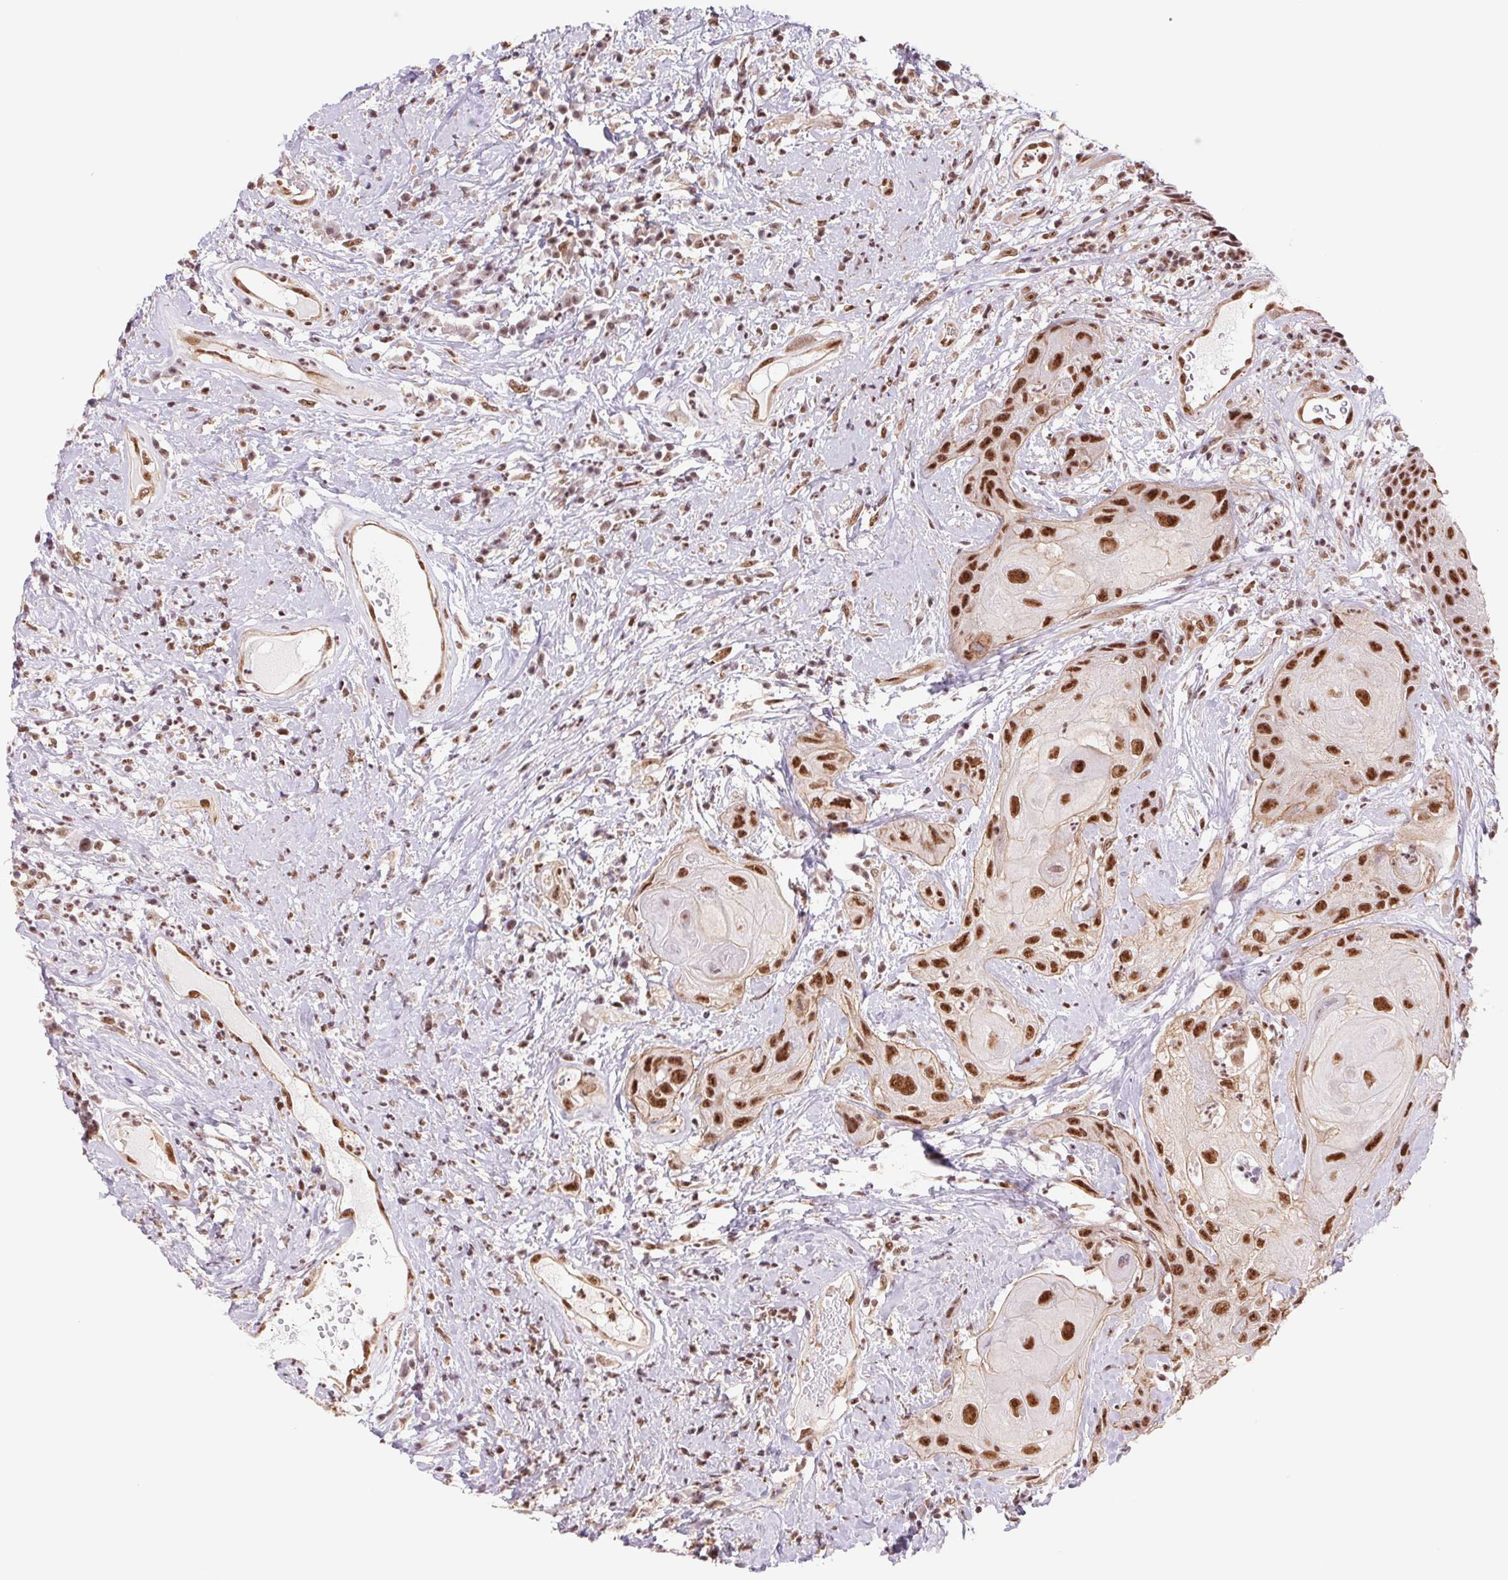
{"staining": {"intensity": "strong", "quantity": ">75%", "location": "nuclear"}, "tissue": "head and neck cancer", "cell_type": "Tumor cells", "image_type": "cancer", "snomed": [{"axis": "morphology", "description": "Squamous cell carcinoma, NOS"}, {"axis": "topography", "description": "Head-Neck"}], "caption": "Protein staining displays strong nuclear expression in approximately >75% of tumor cells in head and neck cancer.", "gene": "CWC25", "patient": {"sex": "male", "age": 57}}